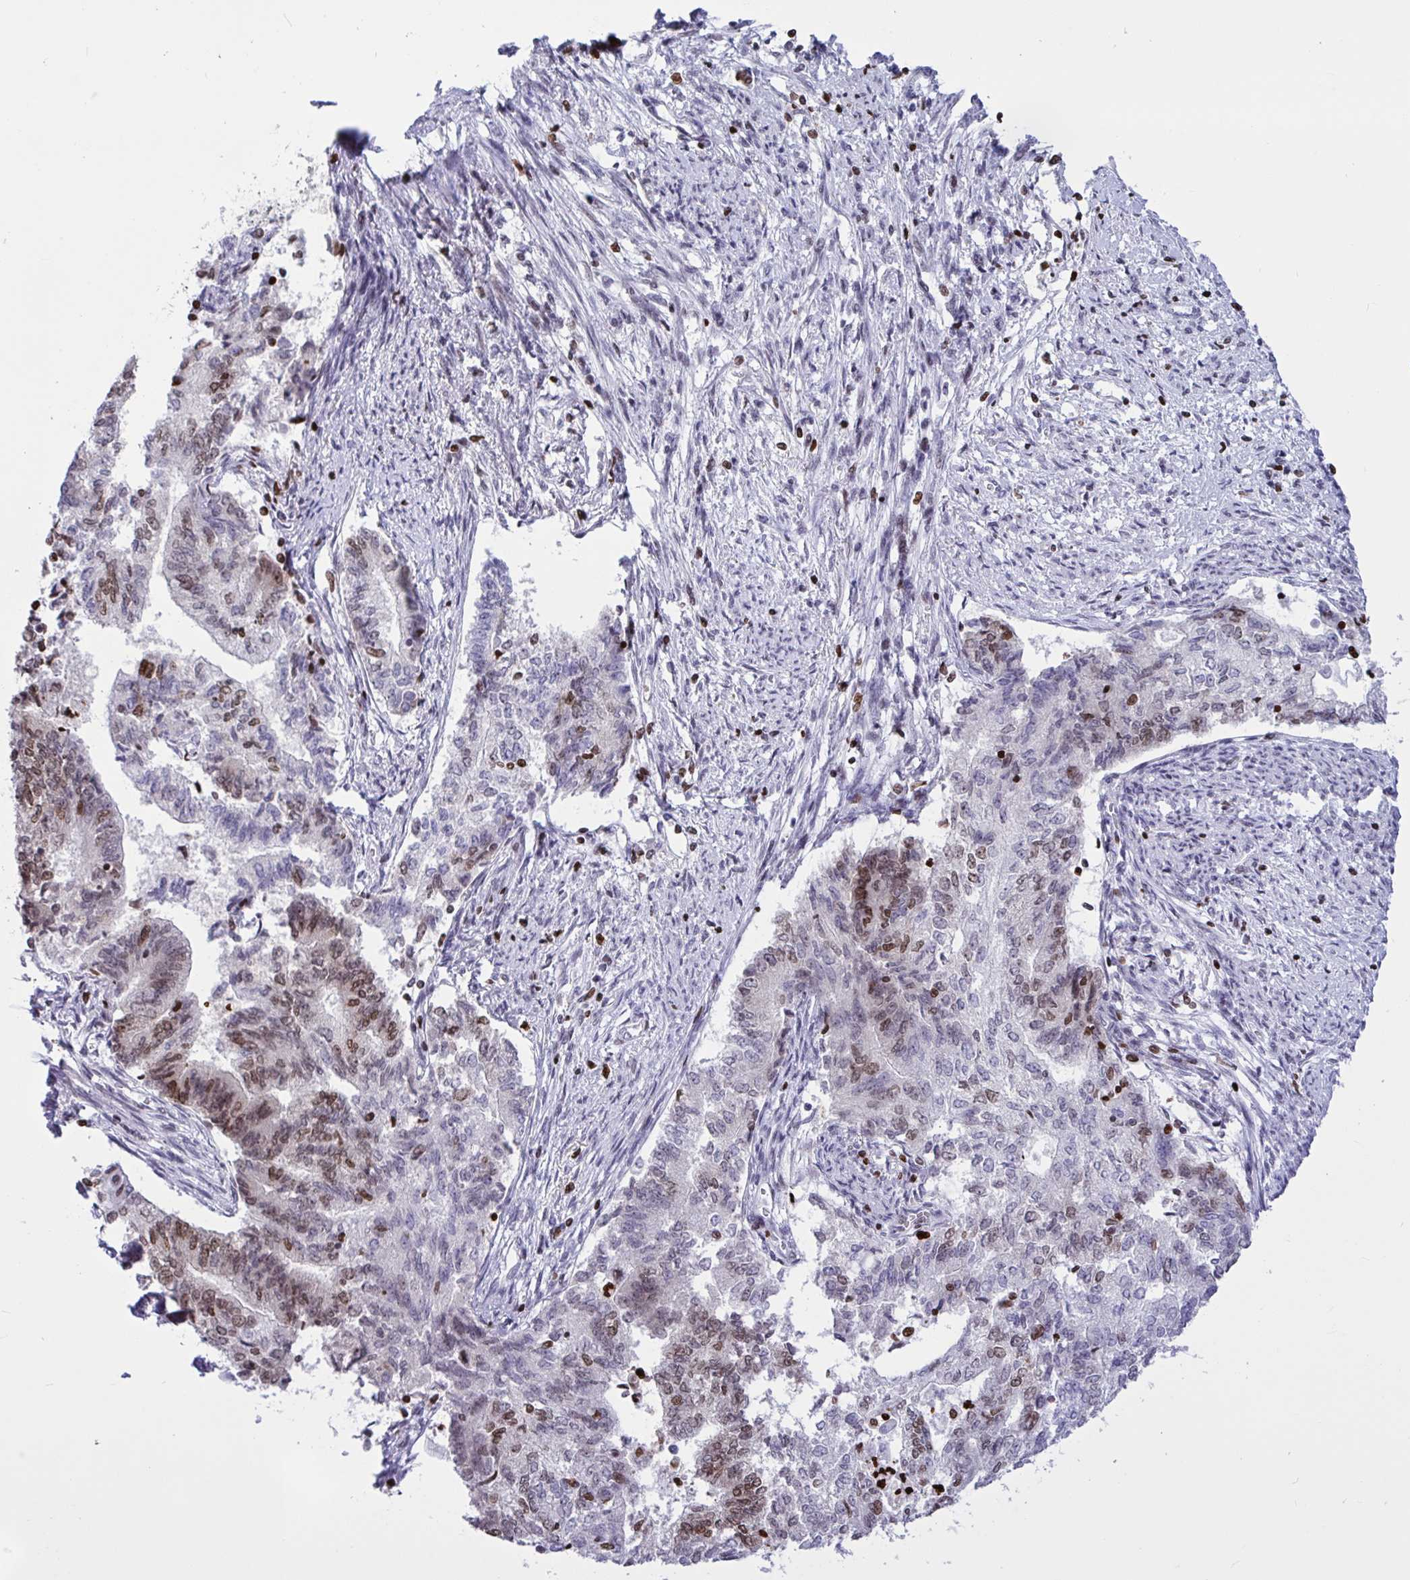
{"staining": {"intensity": "weak", "quantity": "<25%", "location": "nuclear"}, "tissue": "endometrial cancer", "cell_type": "Tumor cells", "image_type": "cancer", "snomed": [{"axis": "morphology", "description": "Adenocarcinoma, NOS"}, {"axis": "topography", "description": "Endometrium"}], "caption": "Tumor cells are negative for protein expression in human adenocarcinoma (endometrial). Brightfield microscopy of immunohistochemistry (IHC) stained with DAB (brown) and hematoxylin (blue), captured at high magnification.", "gene": "HMGB2", "patient": {"sex": "female", "age": 65}}